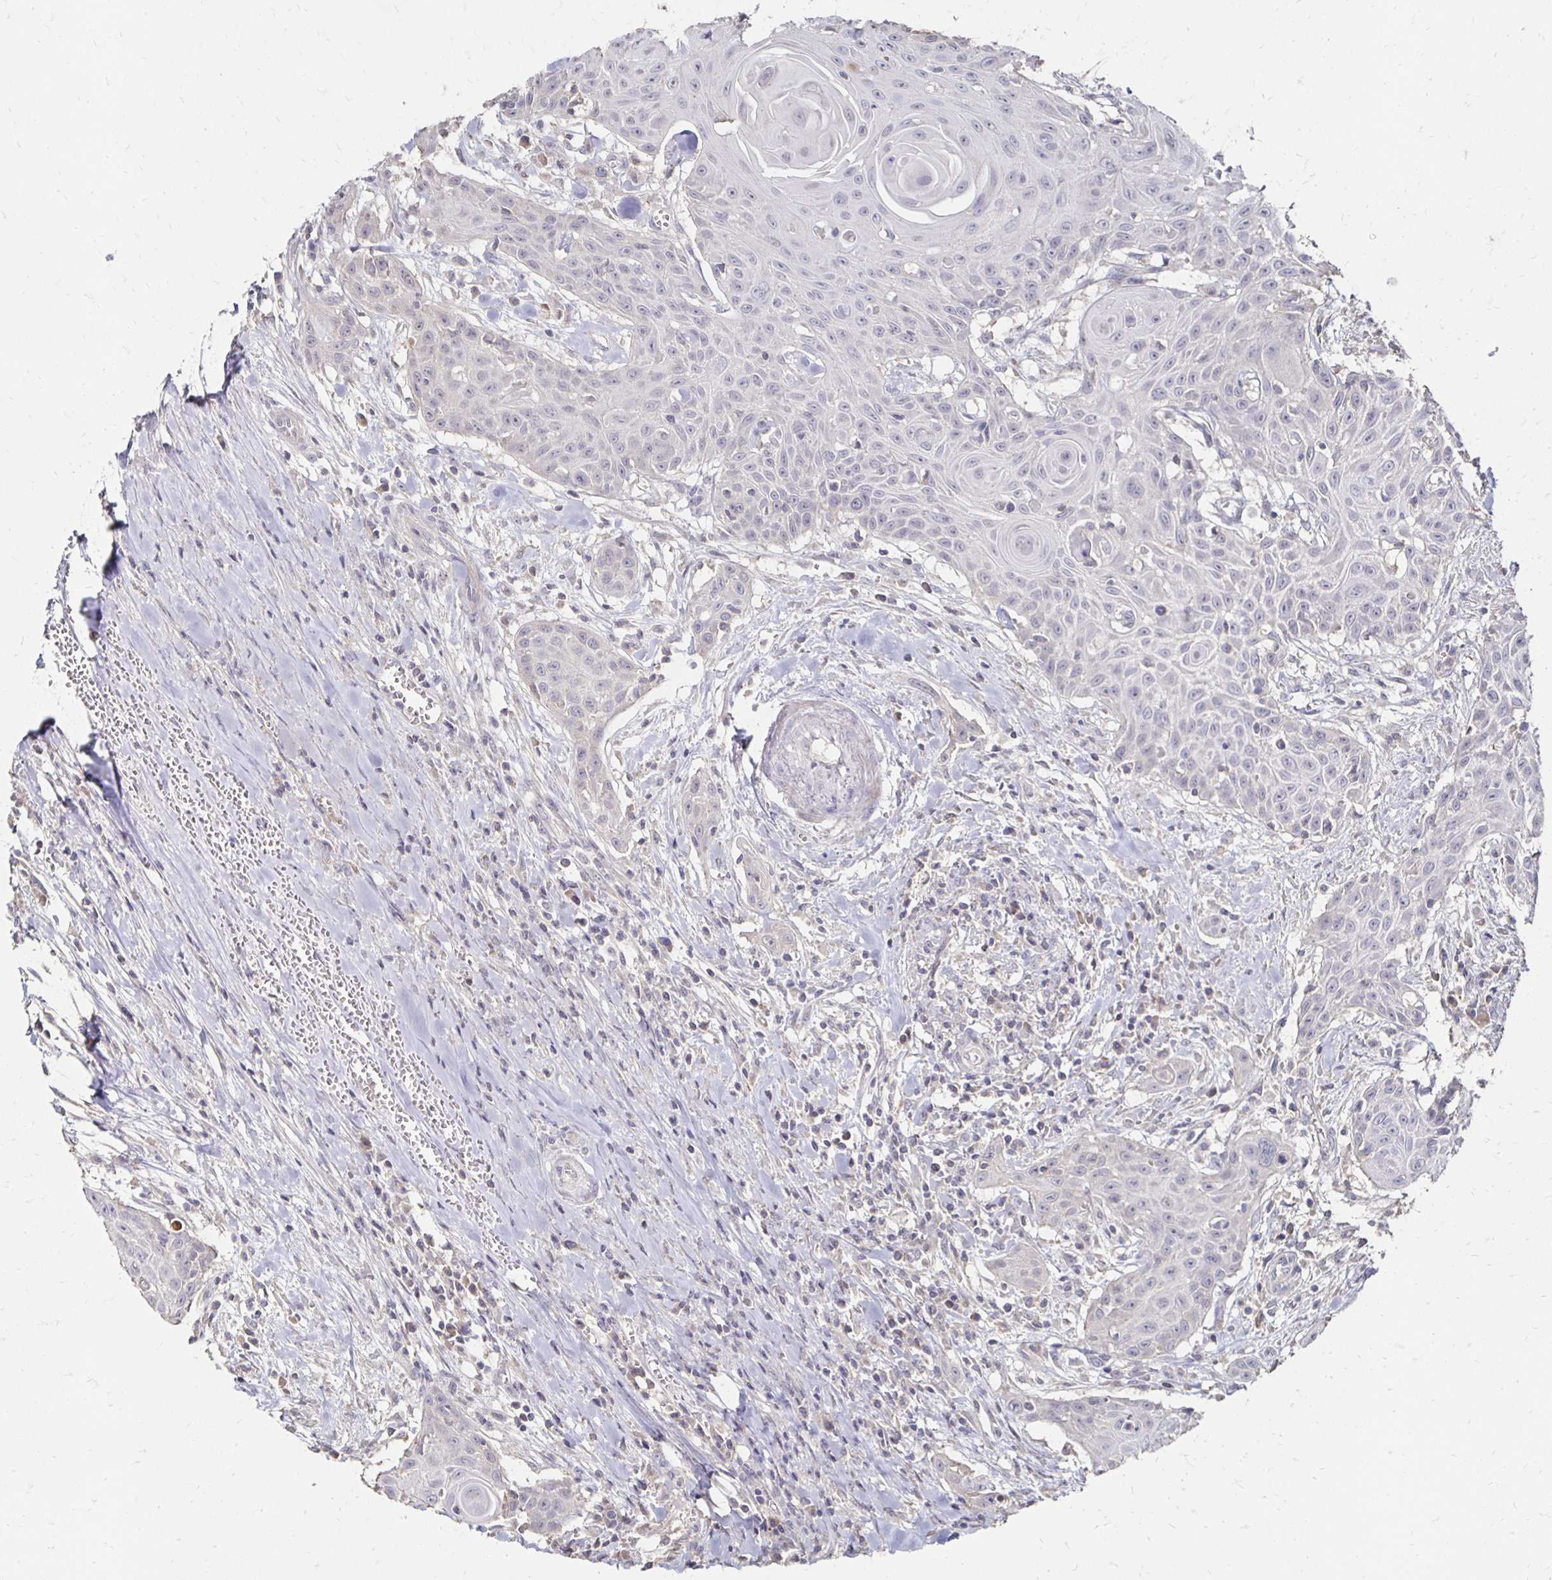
{"staining": {"intensity": "negative", "quantity": "none", "location": "none"}, "tissue": "head and neck cancer", "cell_type": "Tumor cells", "image_type": "cancer", "snomed": [{"axis": "morphology", "description": "Squamous cell carcinoma, NOS"}, {"axis": "topography", "description": "Lymph node"}, {"axis": "topography", "description": "Salivary gland"}, {"axis": "topography", "description": "Head-Neck"}], "caption": "The image displays no significant expression in tumor cells of head and neck squamous cell carcinoma. Brightfield microscopy of immunohistochemistry (IHC) stained with DAB (3,3'-diaminobenzidine) (brown) and hematoxylin (blue), captured at high magnification.", "gene": "ZNF727", "patient": {"sex": "female", "age": 74}}